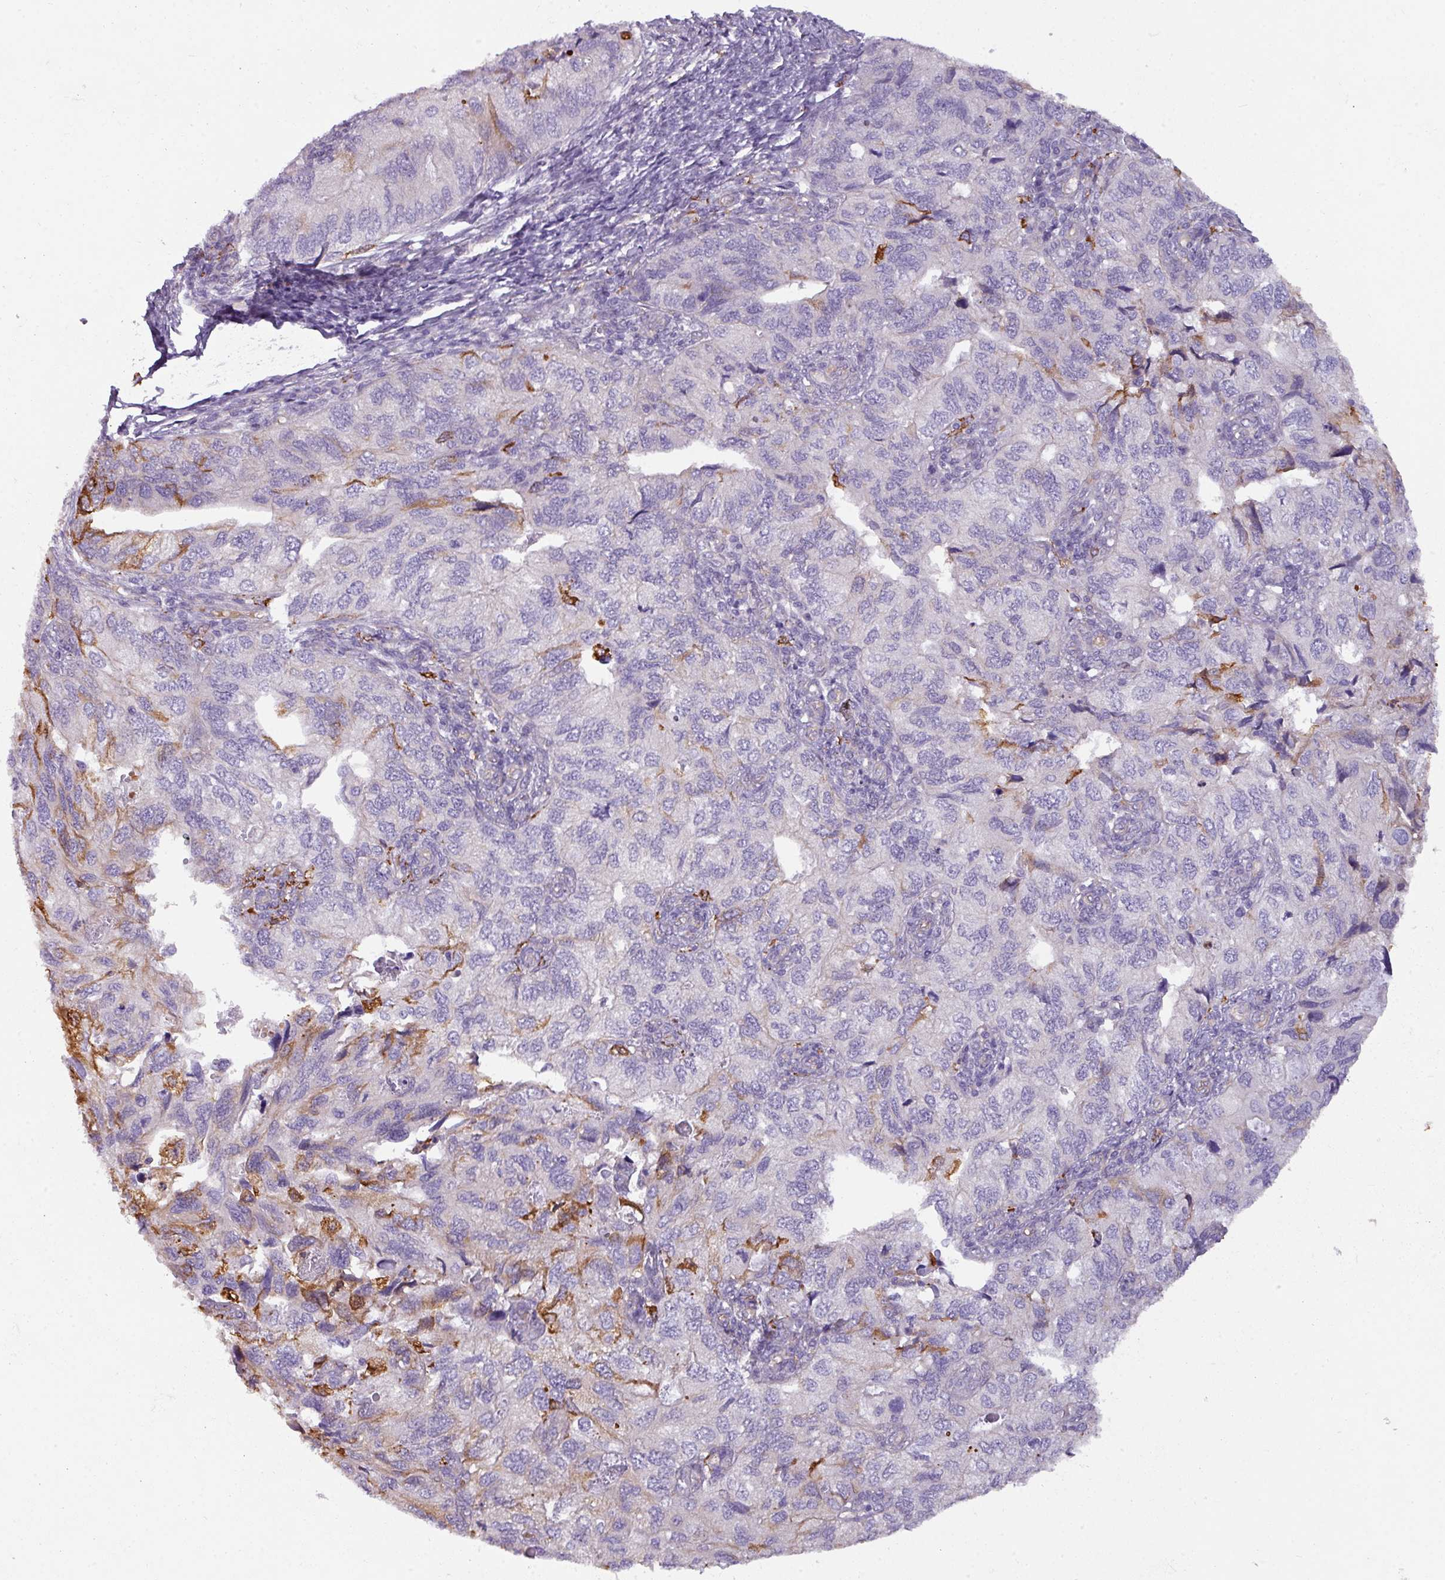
{"staining": {"intensity": "negative", "quantity": "none", "location": "none"}, "tissue": "endometrial cancer", "cell_type": "Tumor cells", "image_type": "cancer", "snomed": [{"axis": "morphology", "description": "Carcinoma, NOS"}, {"axis": "topography", "description": "Uterus"}], "caption": "Histopathology image shows no significant protein positivity in tumor cells of endometrial cancer (carcinoma). Nuclei are stained in blue.", "gene": "BUD23", "patient": {"sex": "female", "age": 76}}